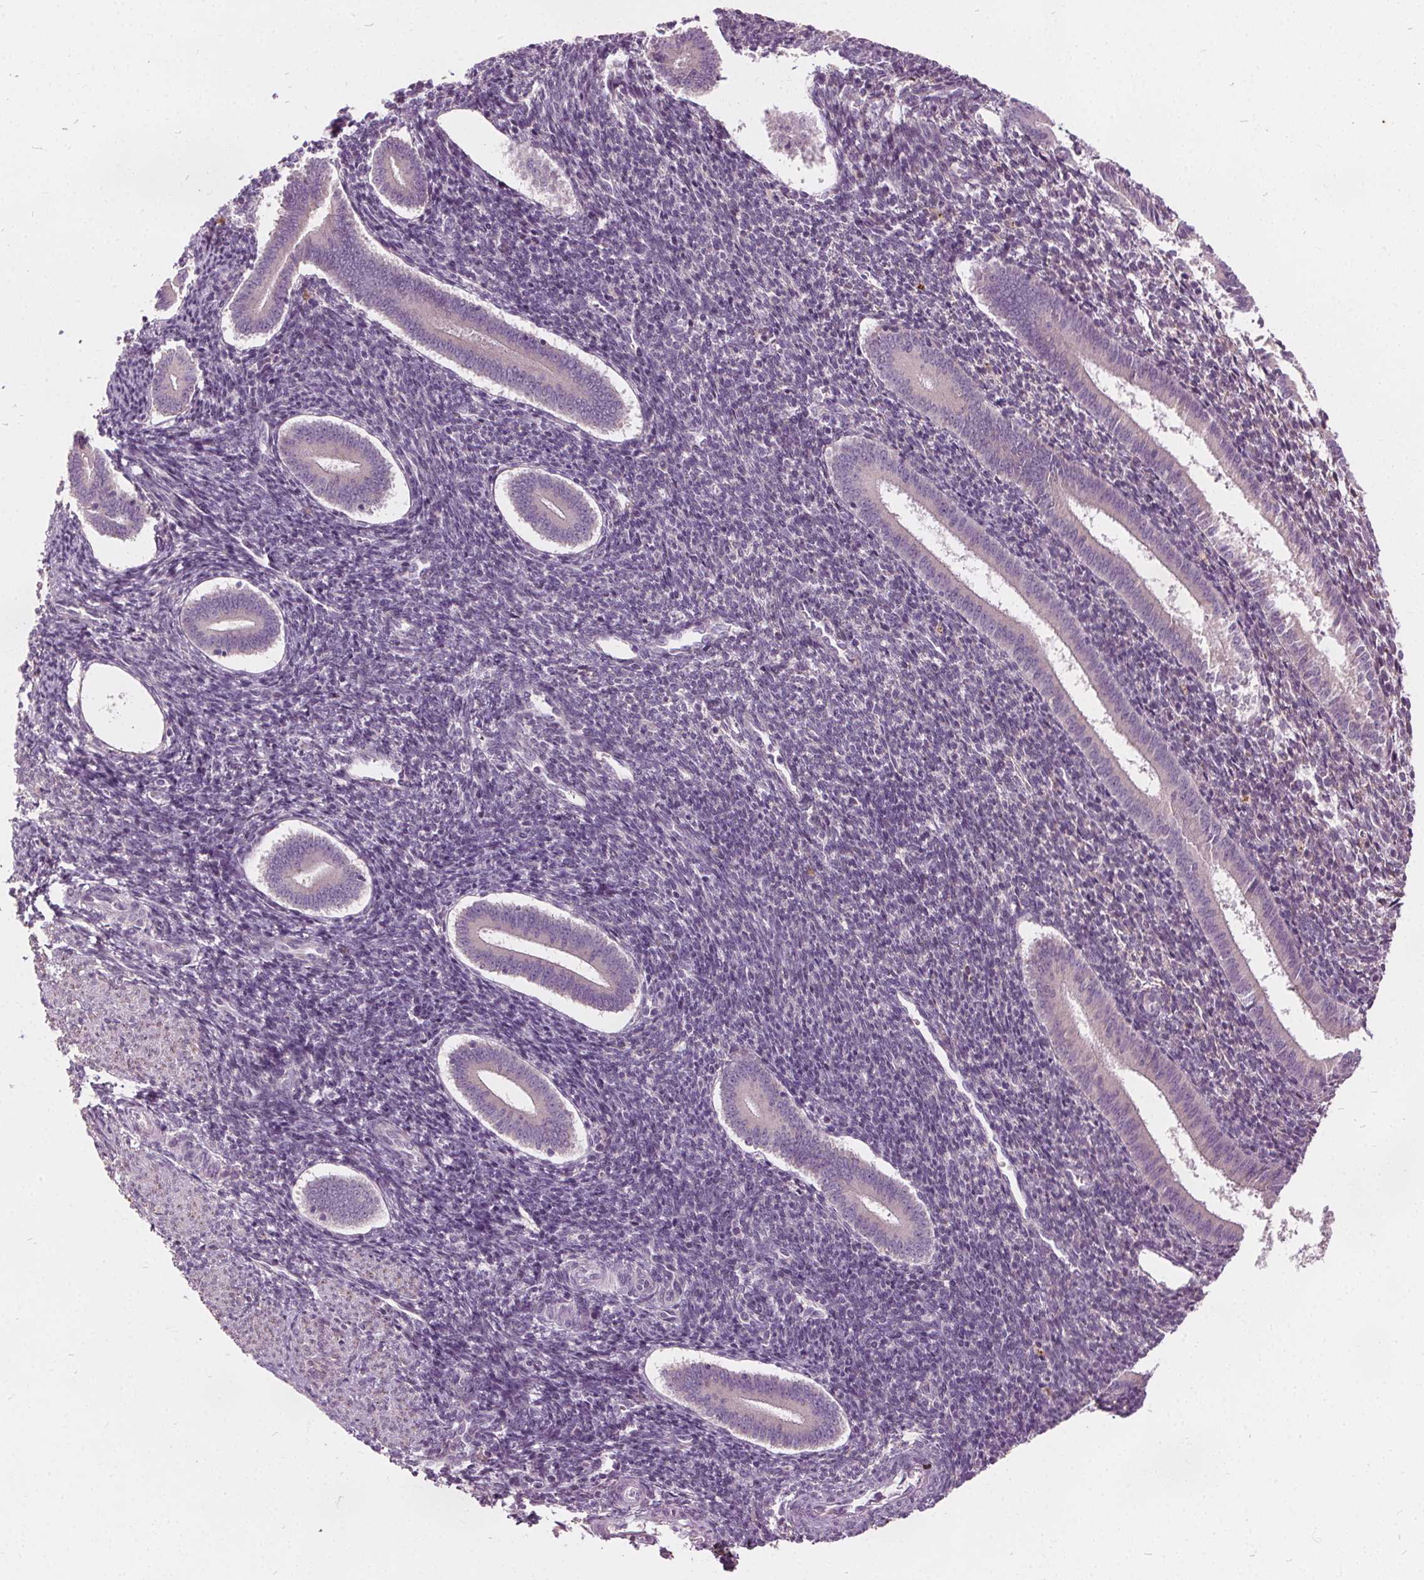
{"staining": {"intensity": "negative", "quantity": "none", "location": "none"}, "tissue": "endometrium", "cell_type": "Cells in endometrial stroma", "image_type": "normal", "snomed": [{"axis": "morphology", "description": "Normal tissue, NOS"}, {"axis": "topography", "description": "Endometrium"}], "caption": "A histopathology image of endometrium stained for a protein displays no brown staining in cells in endometrial stroma.", "gene": "ACOX2", "patient": {"sex": "female", "age": 25}}